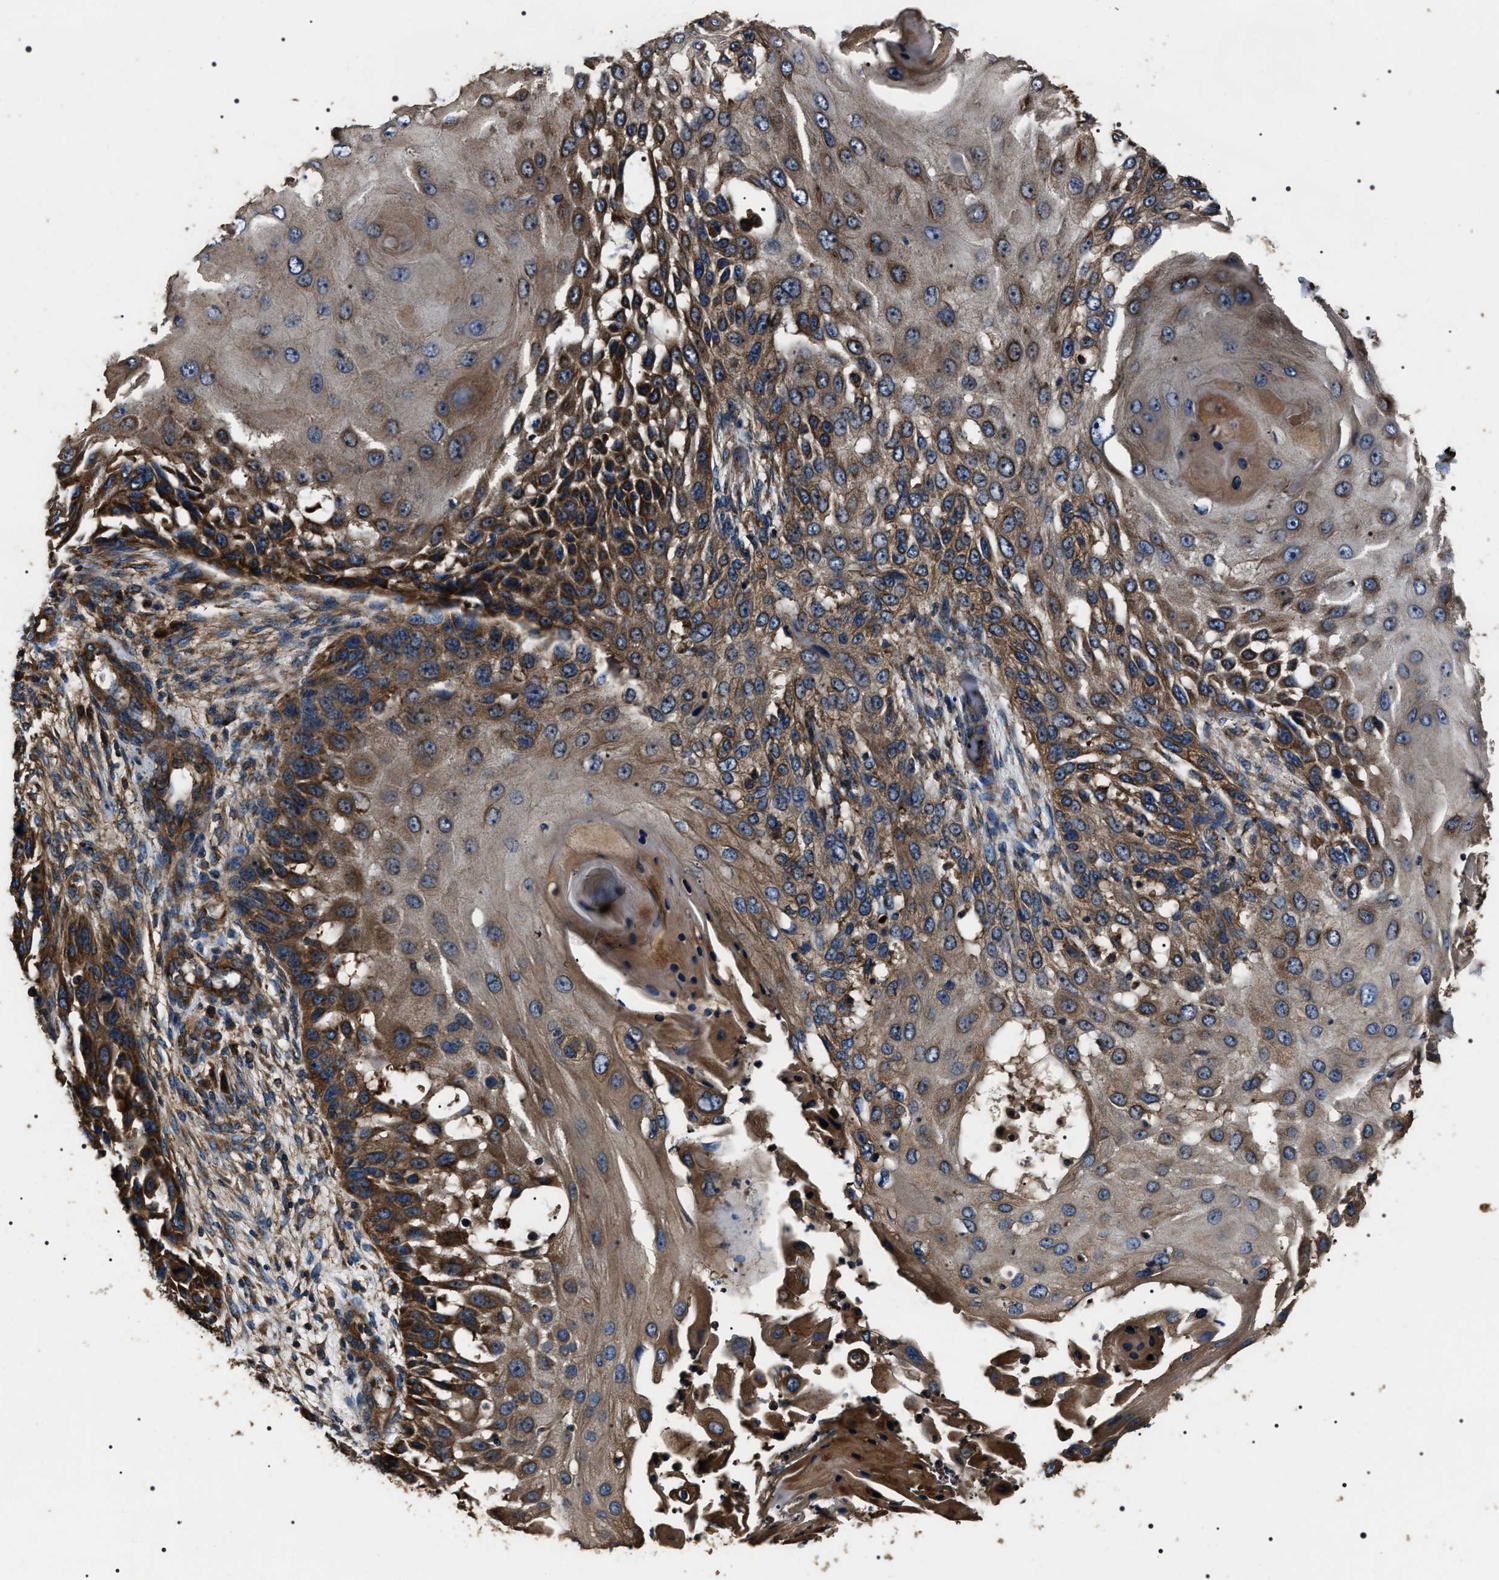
{"staining": {"intensity": "strong", "quantity": "25%-75%", "location": "cytoplasmic/membranous"}, "tissue": "skin cancer", "cell_type": "Tumor cells", "image_type": "cancer", "snomed": [{"axis": "morphology", "description": "Squamous cell carcinoma, NOS"}, {"axis": "topography", "description": "Skin"}], "caption": "Human skin squamous cell carcinoma stained with a protein marker demonstrates strong staining in tumor cells.", "gene": "HSCB", "patient": {"sex": "female", "age": 44}}